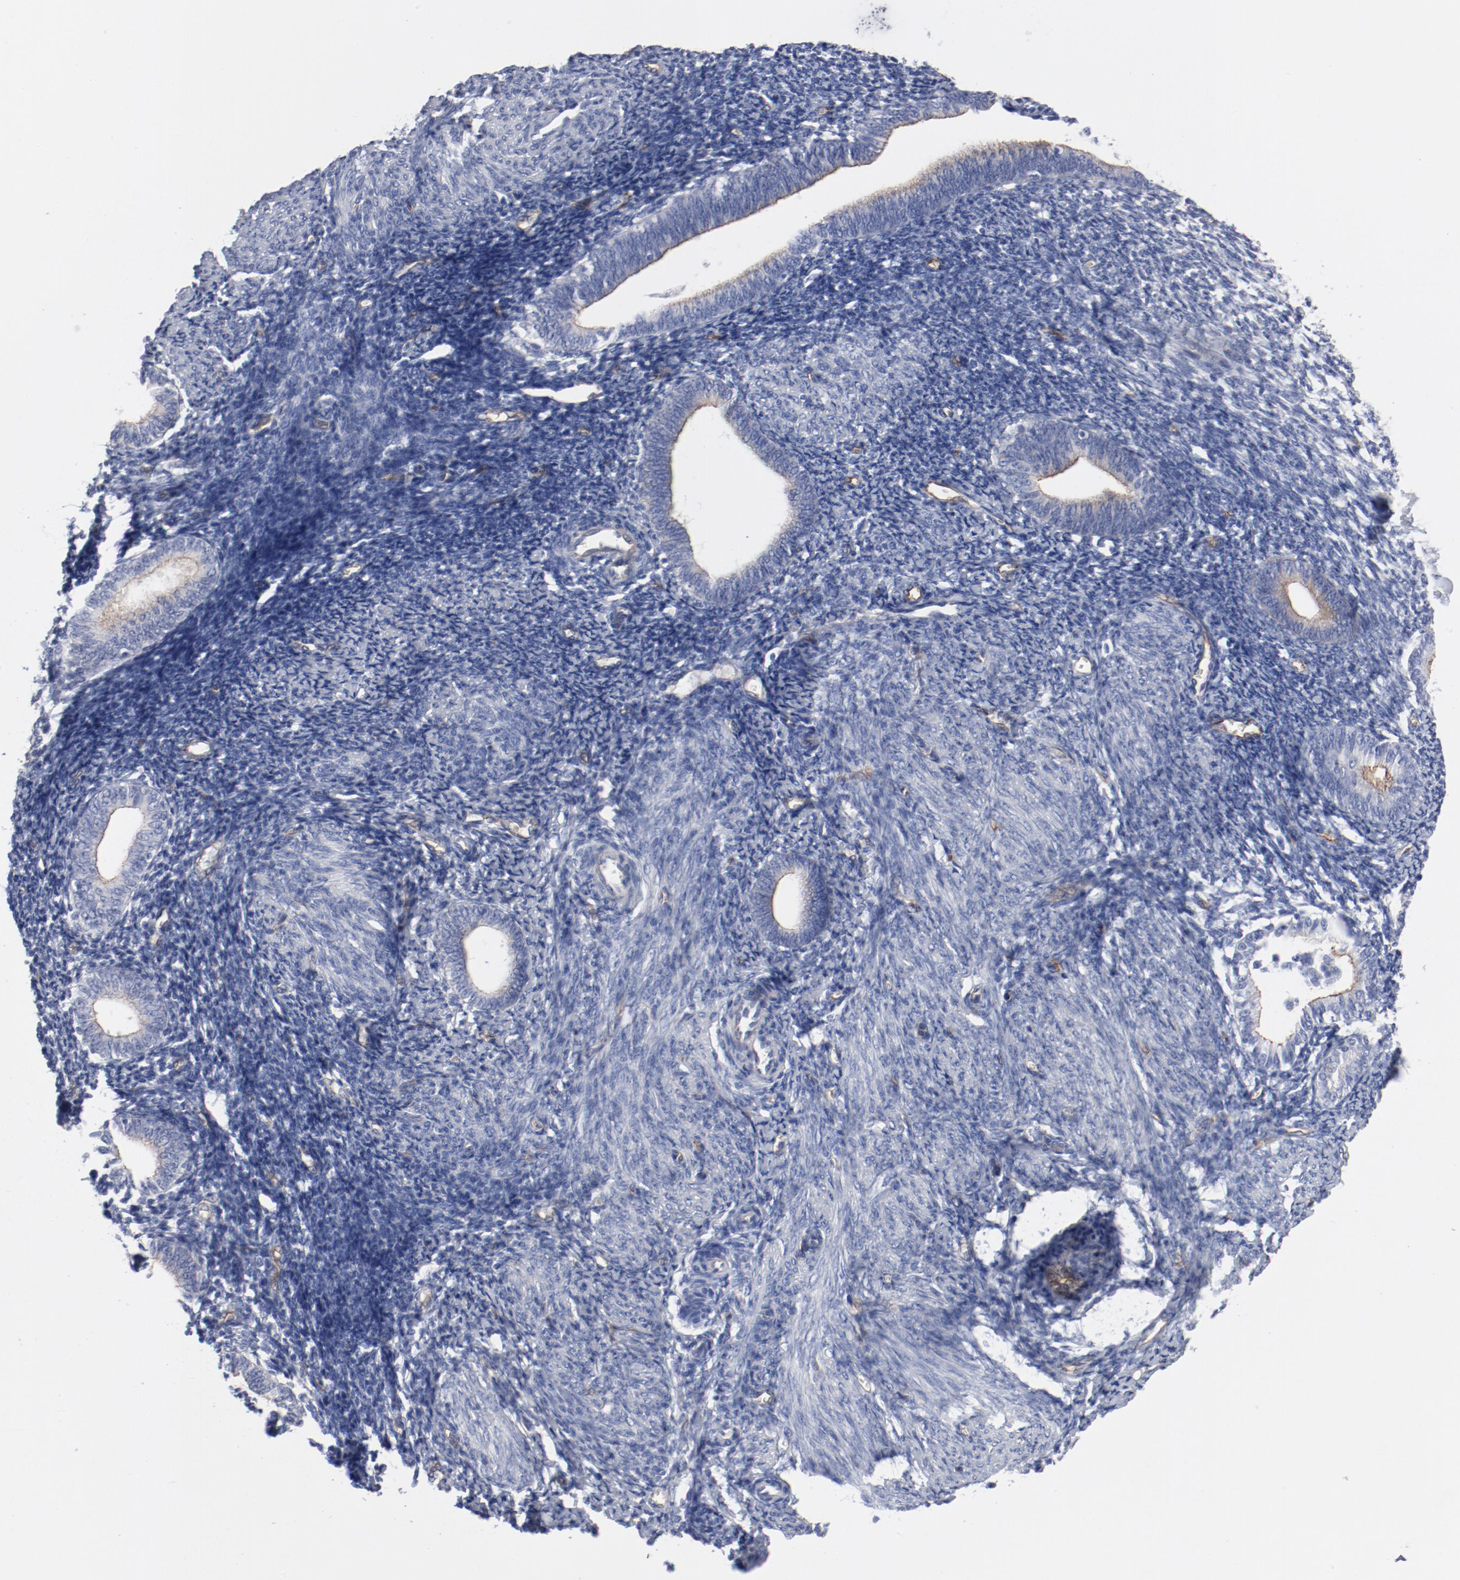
{"staining": {"intensity": "negative", "quantity": "none", "location": "none"}, "tissue": "endometrium", "cell_type": "Cells in endometrial stroma", "image_type": "normal", "snomed": [{"axis": "morphology", "description": "Normal tissue, NOS"}, {"axis": "topography", "description": "Endometrium"}], "caption": "The IHC photomicrograph has no significant staining in cells in endometrial stroma of endometrium.", "gene": "SHANK3", "patient": {"sex": "female", "age": 57}}